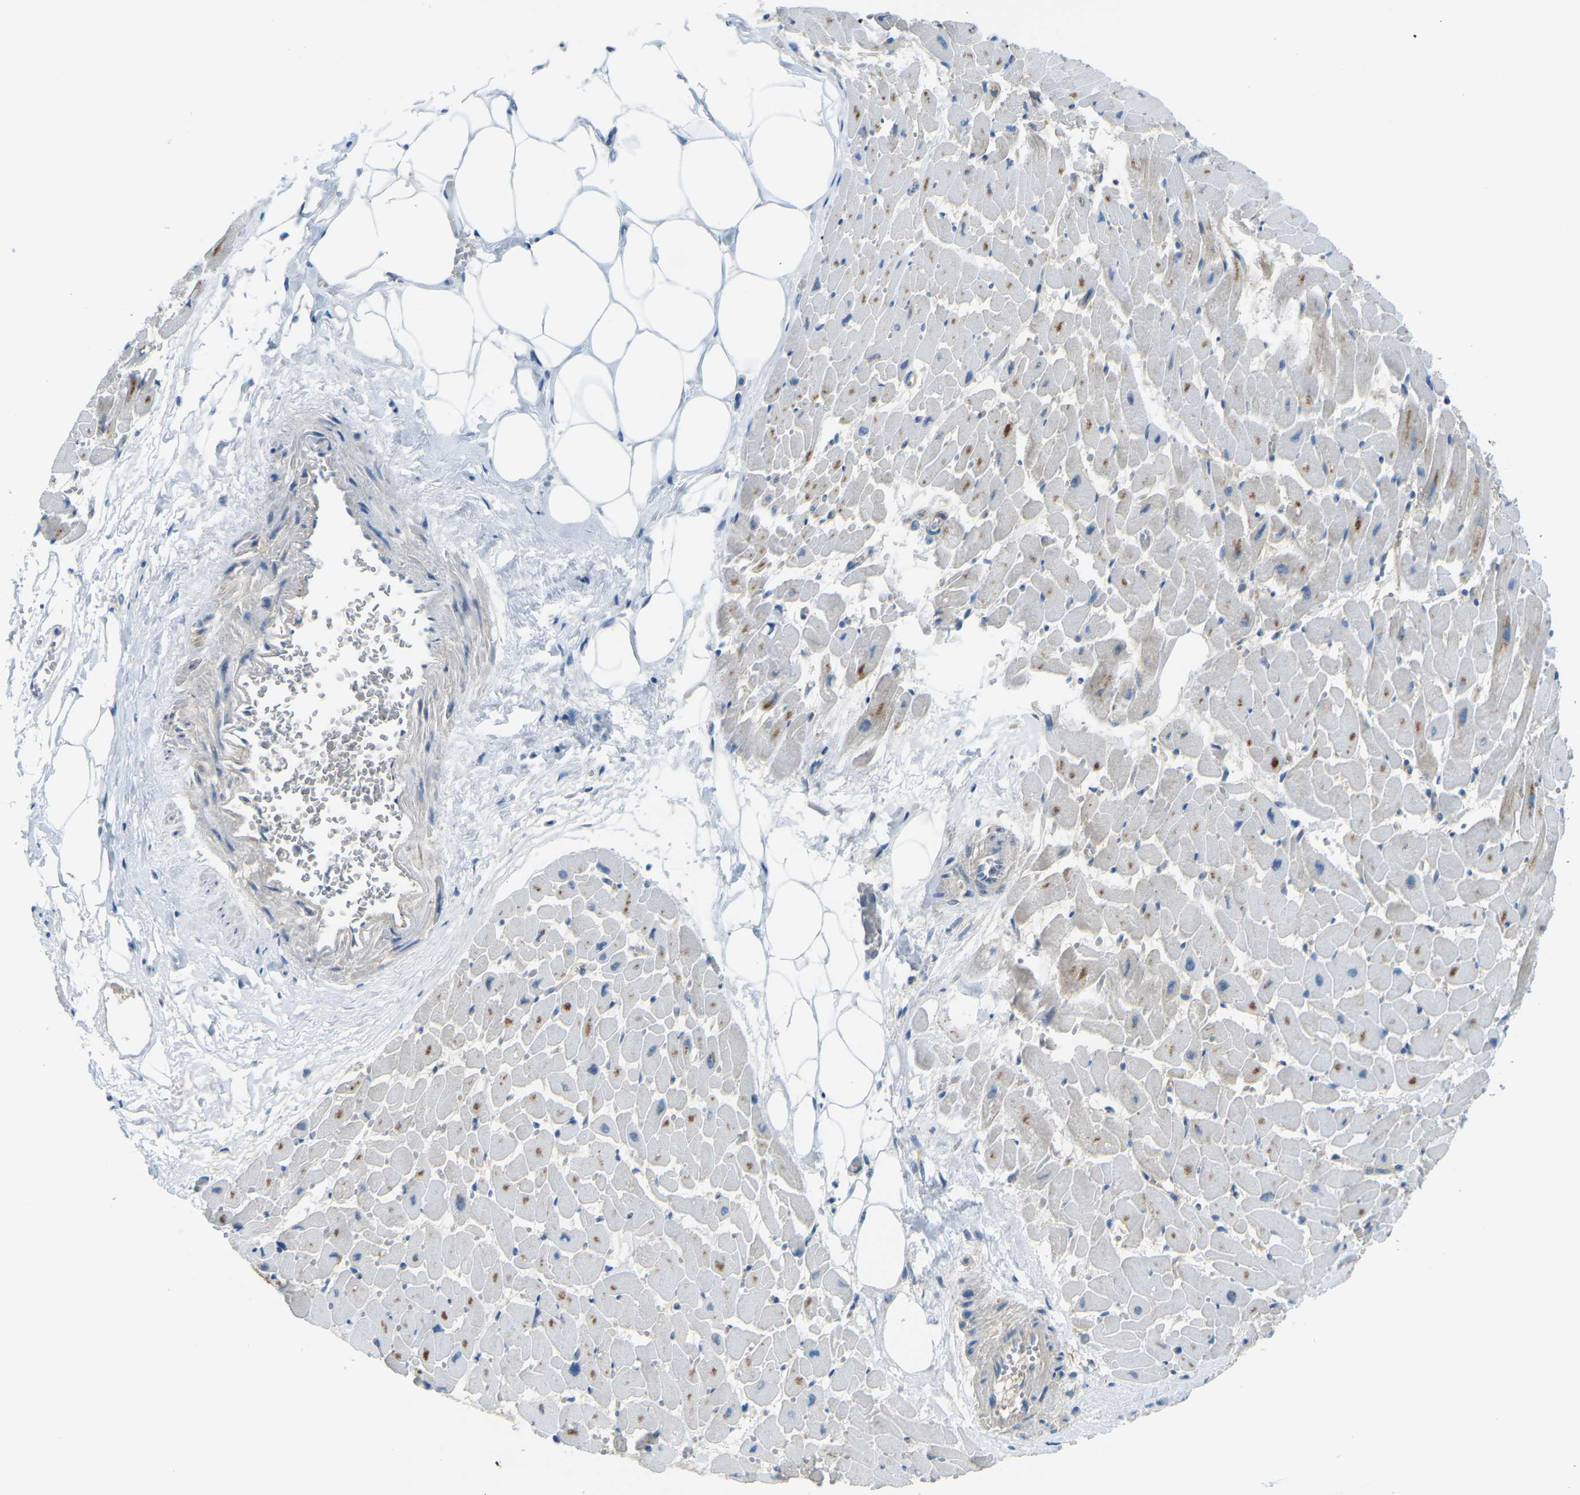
{"staining": {"intensity": "moderate", "quantity": "25%-75%", "location": "cytoplasmic/membranous"}, "tissue": "heart muscle", "cell_type": "Cardiomyocytes", "image_type": "normal", "snomed": [{"axis": "morphology", "description": "Normal tissue, NOS"}, {"axis": "topography", "description": "Heart"}], "caption": "Heart muscle stained for a protein demonstrates moderate cytoplasmic/membranous positivity in cardiomyocytes. The staining was performed using DAB, with brown indicating positive protein expression. Nuclei are stained blue with hematoxylin.", "gene": "CD47", "patient": {"sex": "female", "age": 19}}